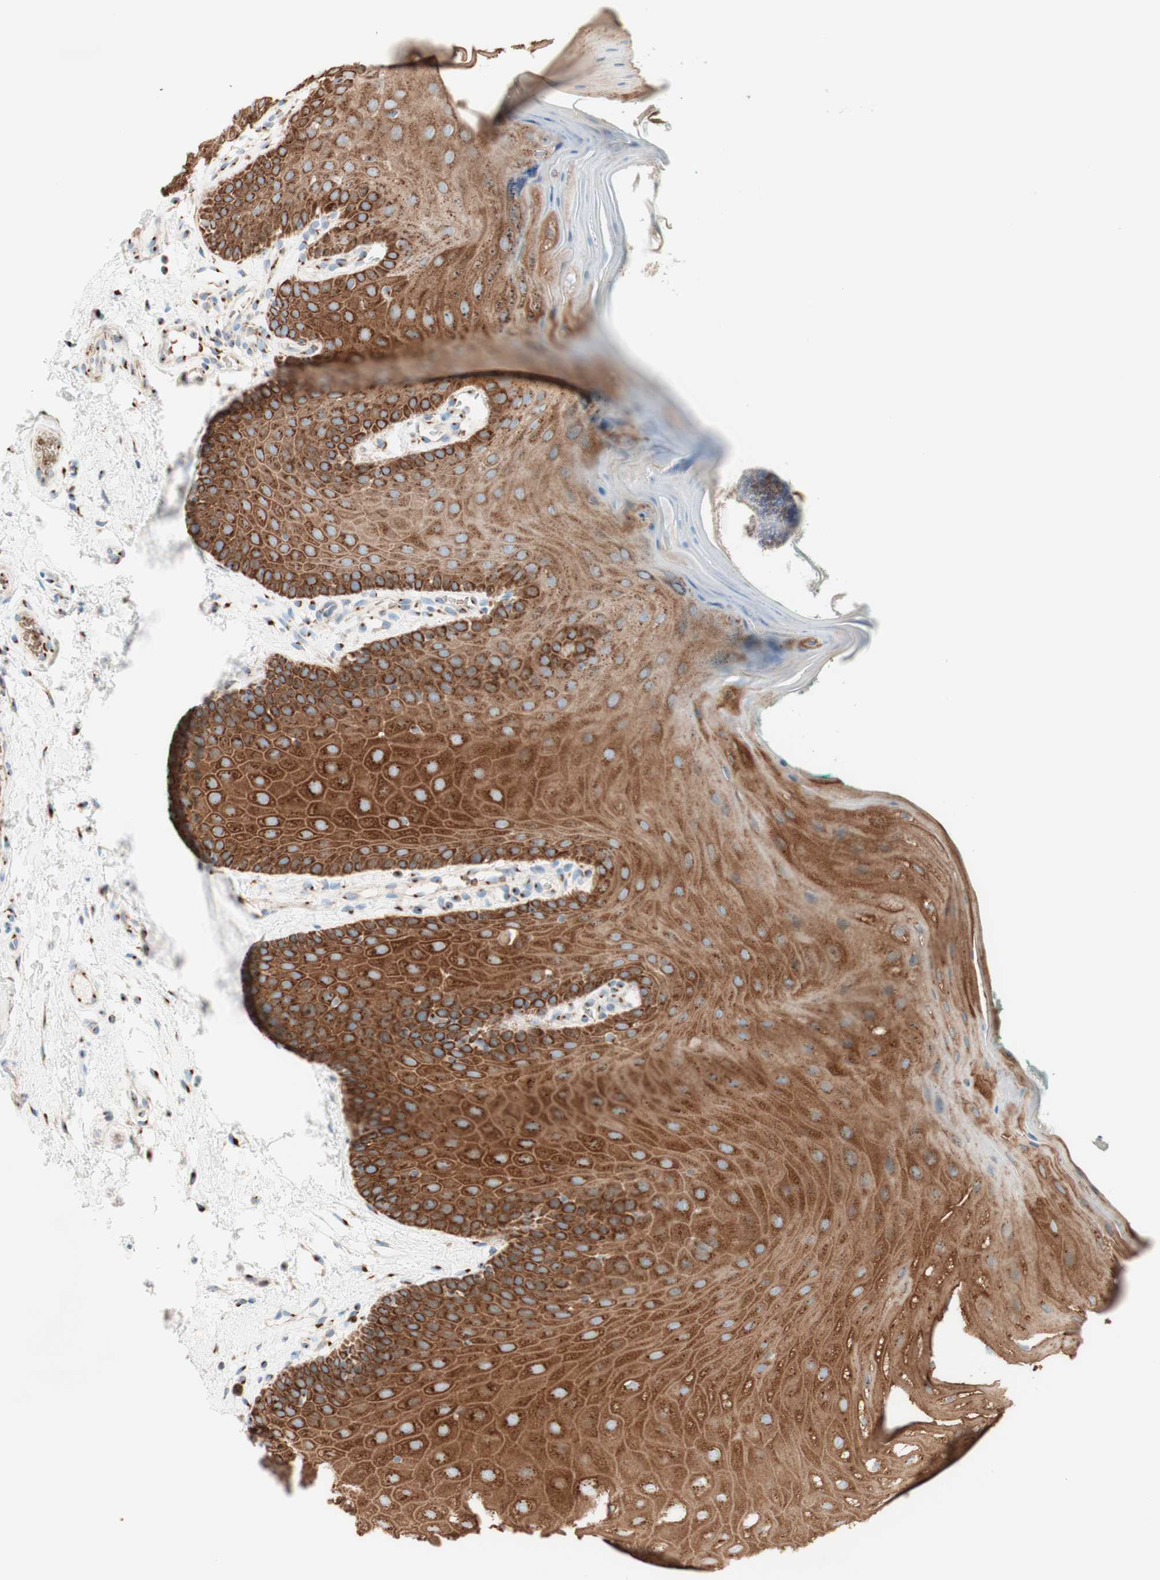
{"staining": {"intensity": "strong", "quantity": ">75%", "location": "cytoplasmic/membranous"}, "tissue": "oral mucosa", "cell_type": "Squamous epithelial cells", "image_type": "normal", "snomed": [{"axis": "morphology", "description": "Normal tissue, NOS"}, {"axis": "topography", "description": "Skeletal muscle"}, {"axis": "topography", "description": "Oral tissue"}], "caption": "Immunohistochemical staining of benign human oral mucosa exhibits strong cytoplasmic/membranous protein positivity in approximately >75% of squamous epithelial cells.", "gene": "GOLGB1", "patient": {"sex": "male", "age": 58}}